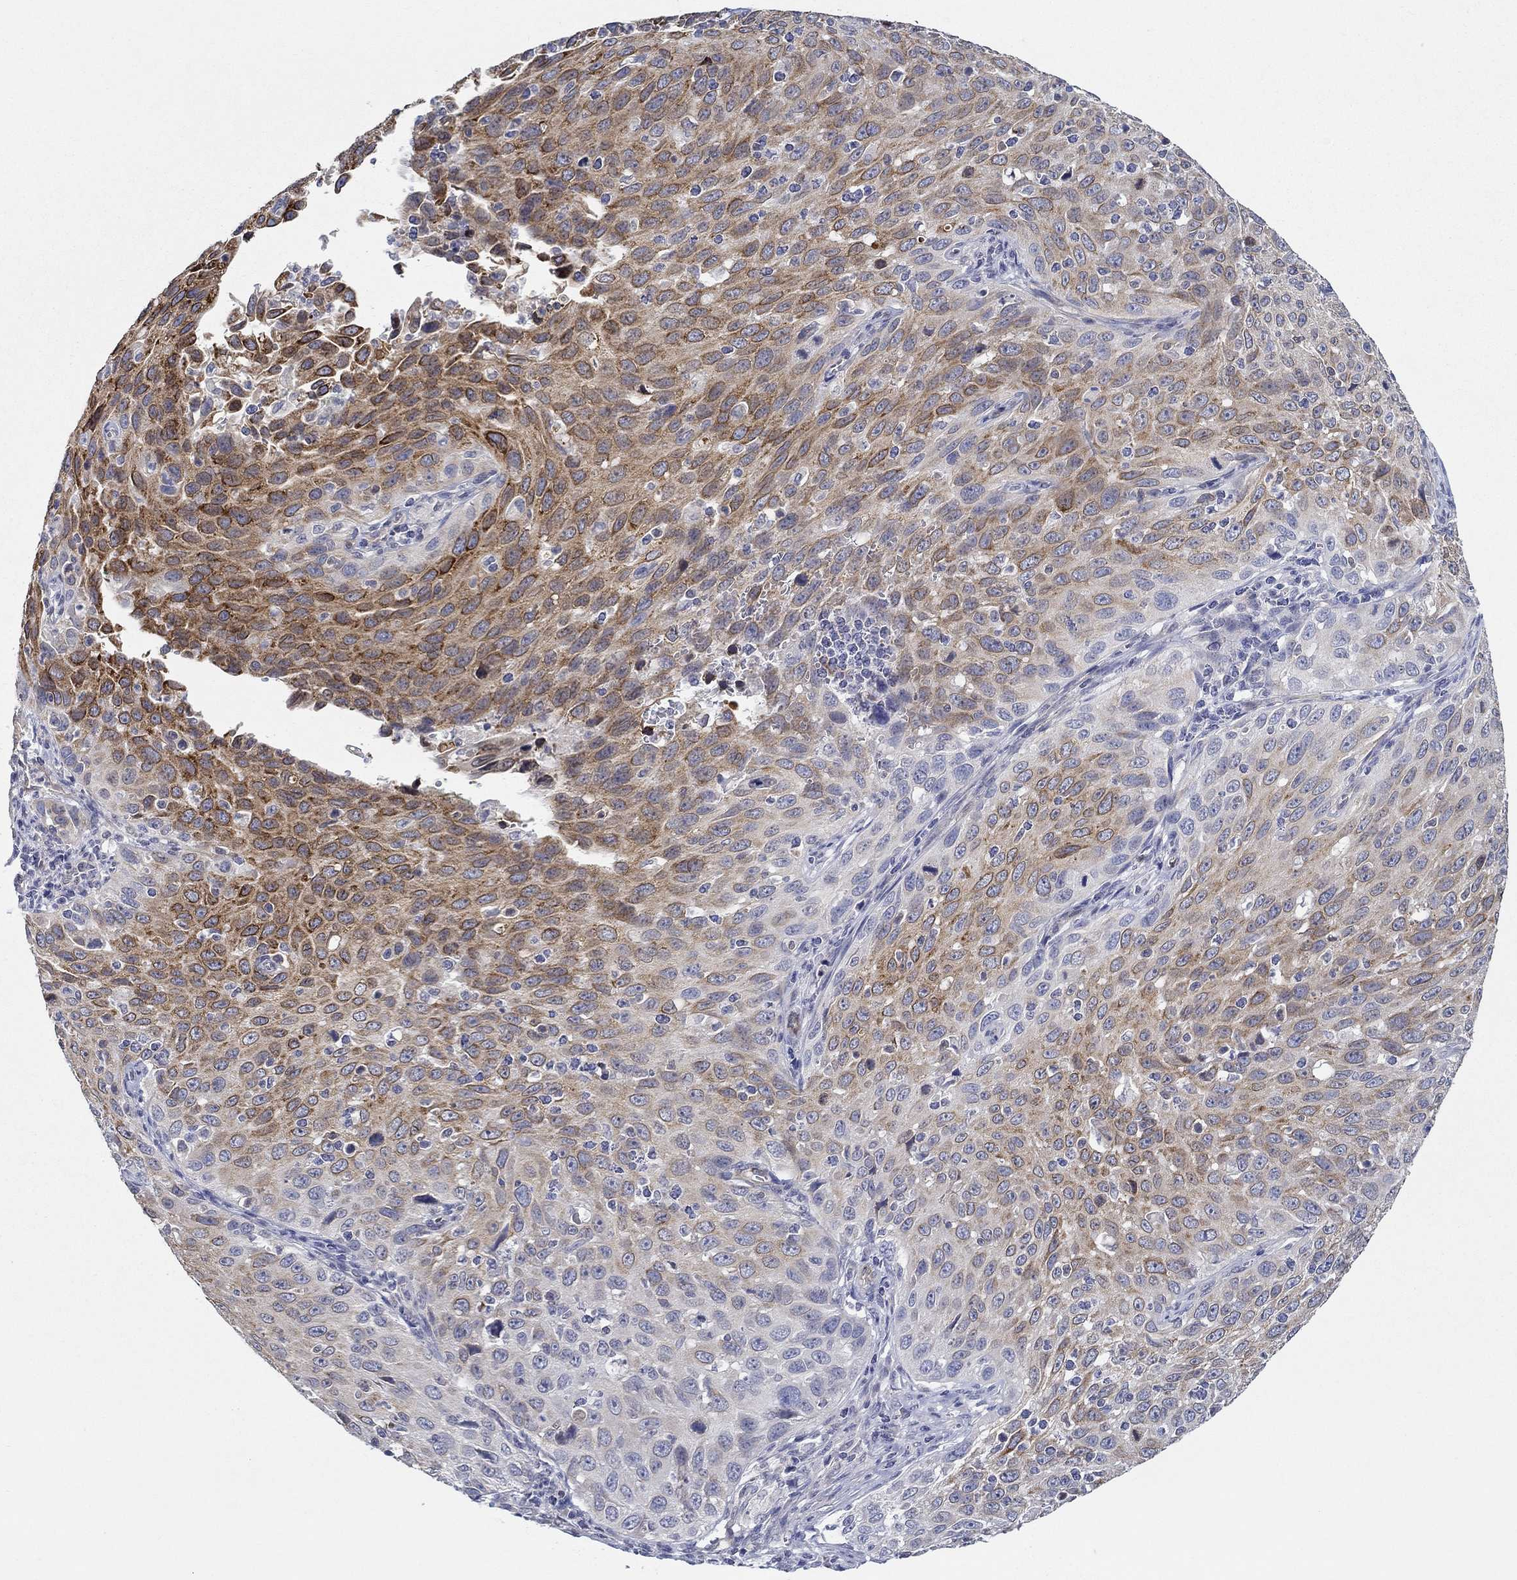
{"staining": {"intensity": "moderate", "quantity": "25%-75%", "location": "cytoplasmic/membranous"}, "tissue": "cervical cancer", "cell_type": "Tumor cells", "image_type": "cancer", "snomed": [{"axis": "morphology", "description": "Squamous cell carcinoma, NOS"}, {"axis": "topography", "description": "Cervix"}], "caption": "Immunohistochemistry histopathology image of human squamous cell carcinoma (cervical) stained for a protein (brown), which reveals medium levels of moderate cytoplasmic/membranous staining in approximately 25%-75% of tumor cells.", "gene": "ERMP1", "patient": {"sex": "female", "age": 26}}